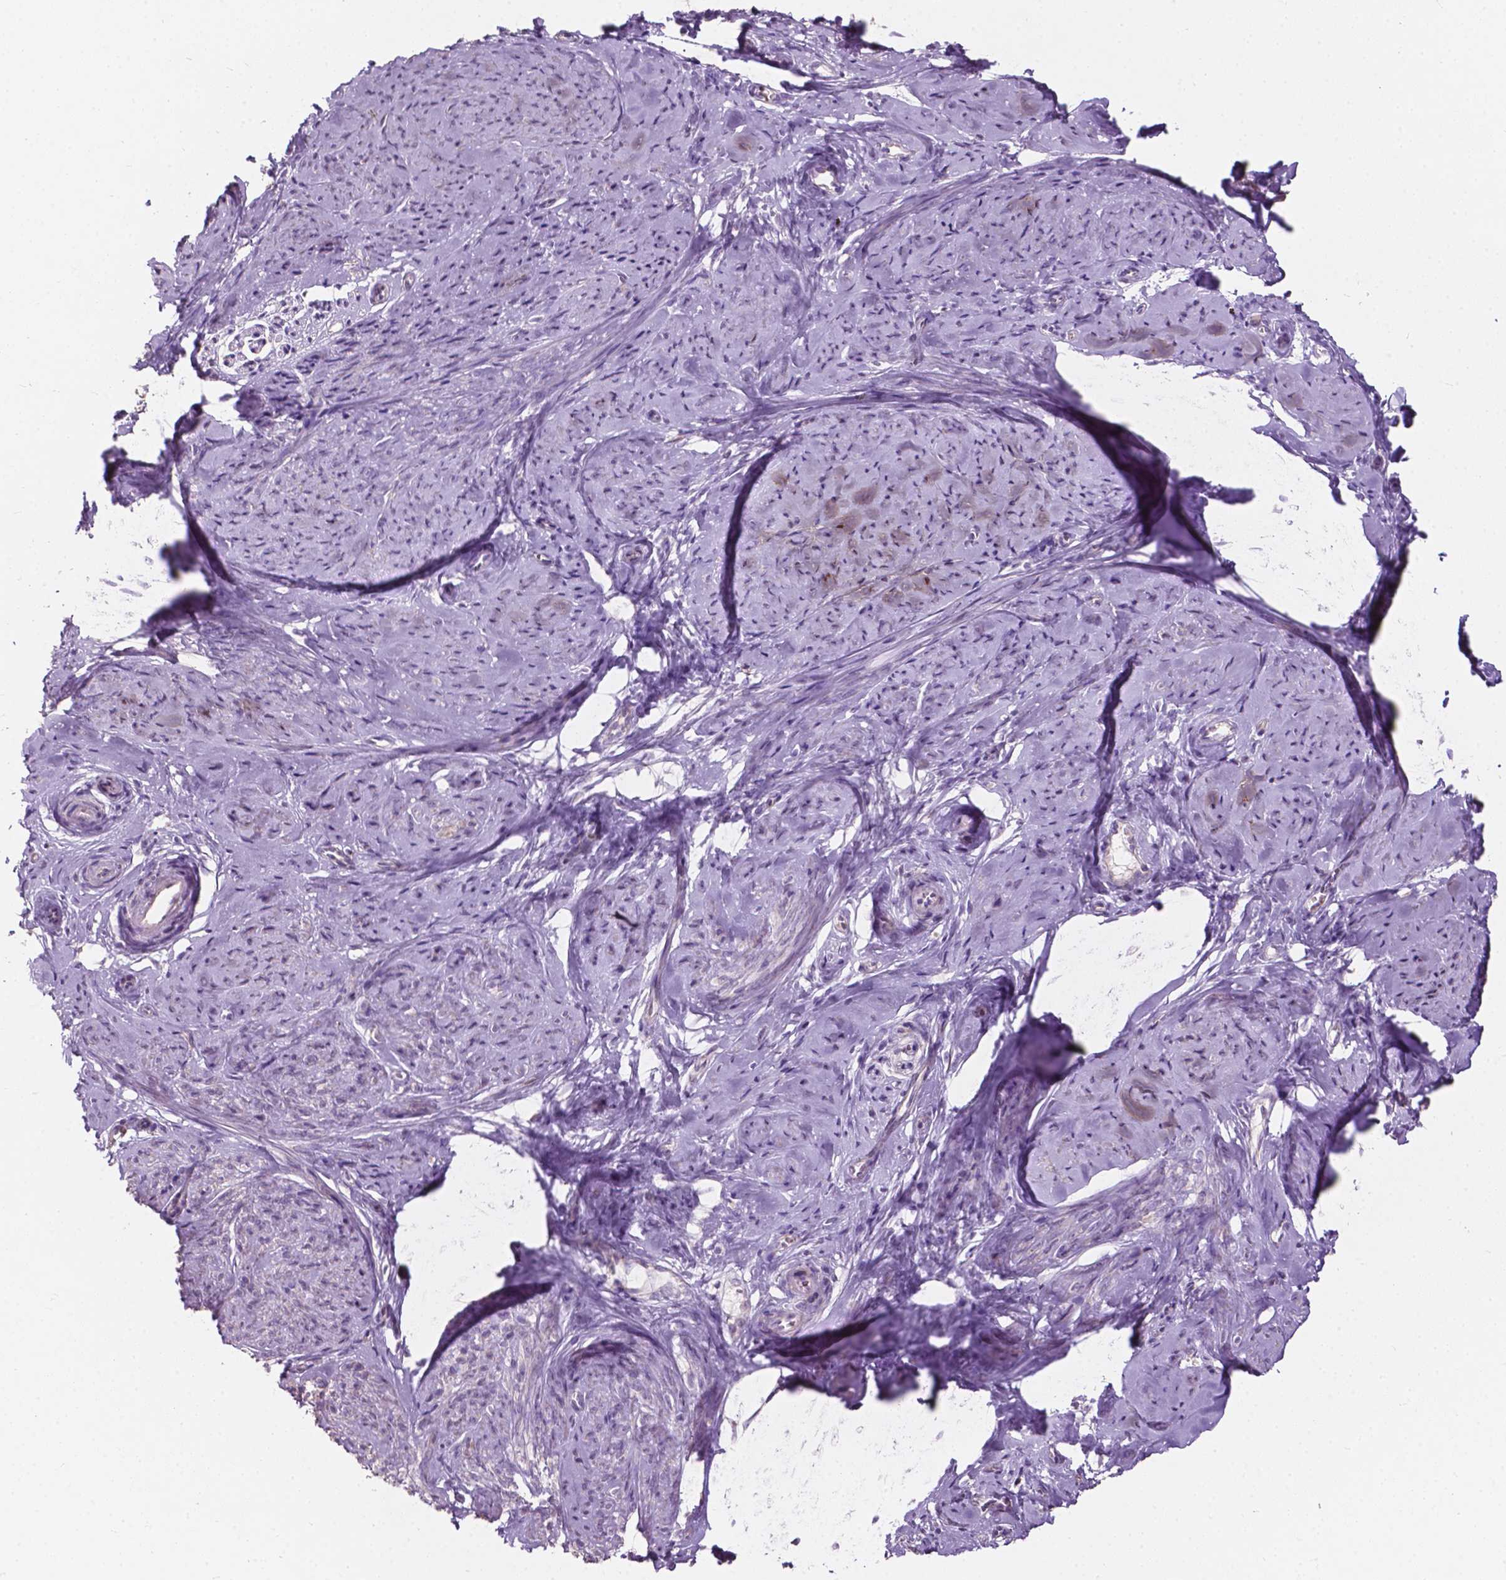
{"staining": {"intensity": "negative", "quantity": "none", "location": "none"}, "tissue": "smooth muscle", "cell_type": "Smooth muscle cells", "image_type": "normal", "snomed": [{"axis": "morphology", "description": "Normal tissue, NOS"}, {"axis": "topography", "description": "Smooth muscle"}], "caption": "An IHC histopathology image of unremarkable smooth muscle is shown. There is no staining in smooth muscle cells of smooth muscle. (DAB IHC with hematoxylin counter stain).", "gene": "NDUFS1", "patient": {"sex": "female", "age": 48}}